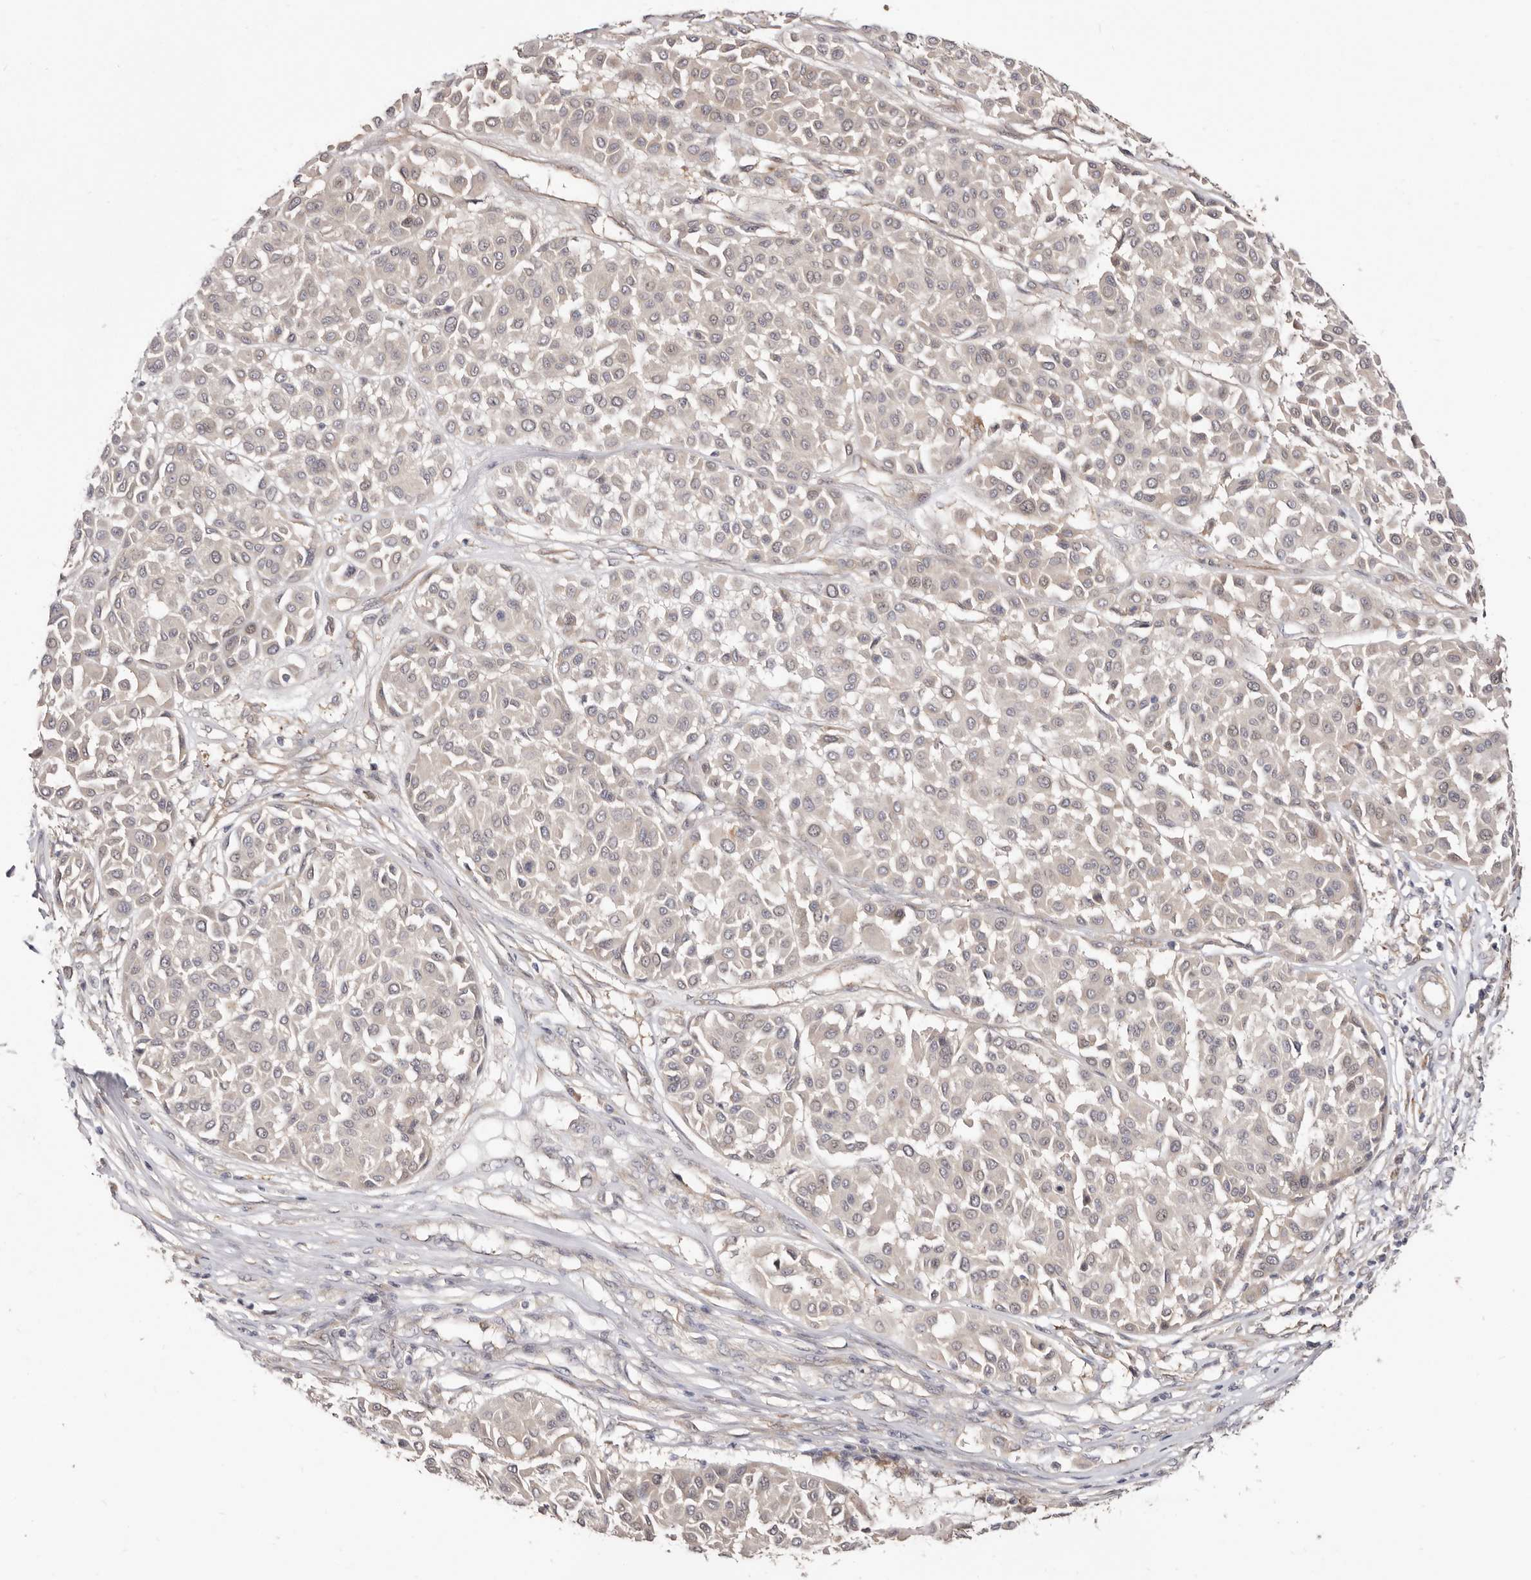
{"staining": {"intensity": "negative", "quantity": "none", "location": "none"}, "tissue": "melanoma", "cell_type": "Tumor cells", "image_type": "cancer", "snomed": [{"axis": "morphology", "description": "Malignant melanoma, Metastatic site"}, {"axis": "topography", "description": "Soft tissue"}], "caption": "Protein analysis of malignant melanoma (metastatic site) reveals no significant staining in tumor cells.", "gene": "GPATCH4", "patient": {"sex": "male", "age": 41}}